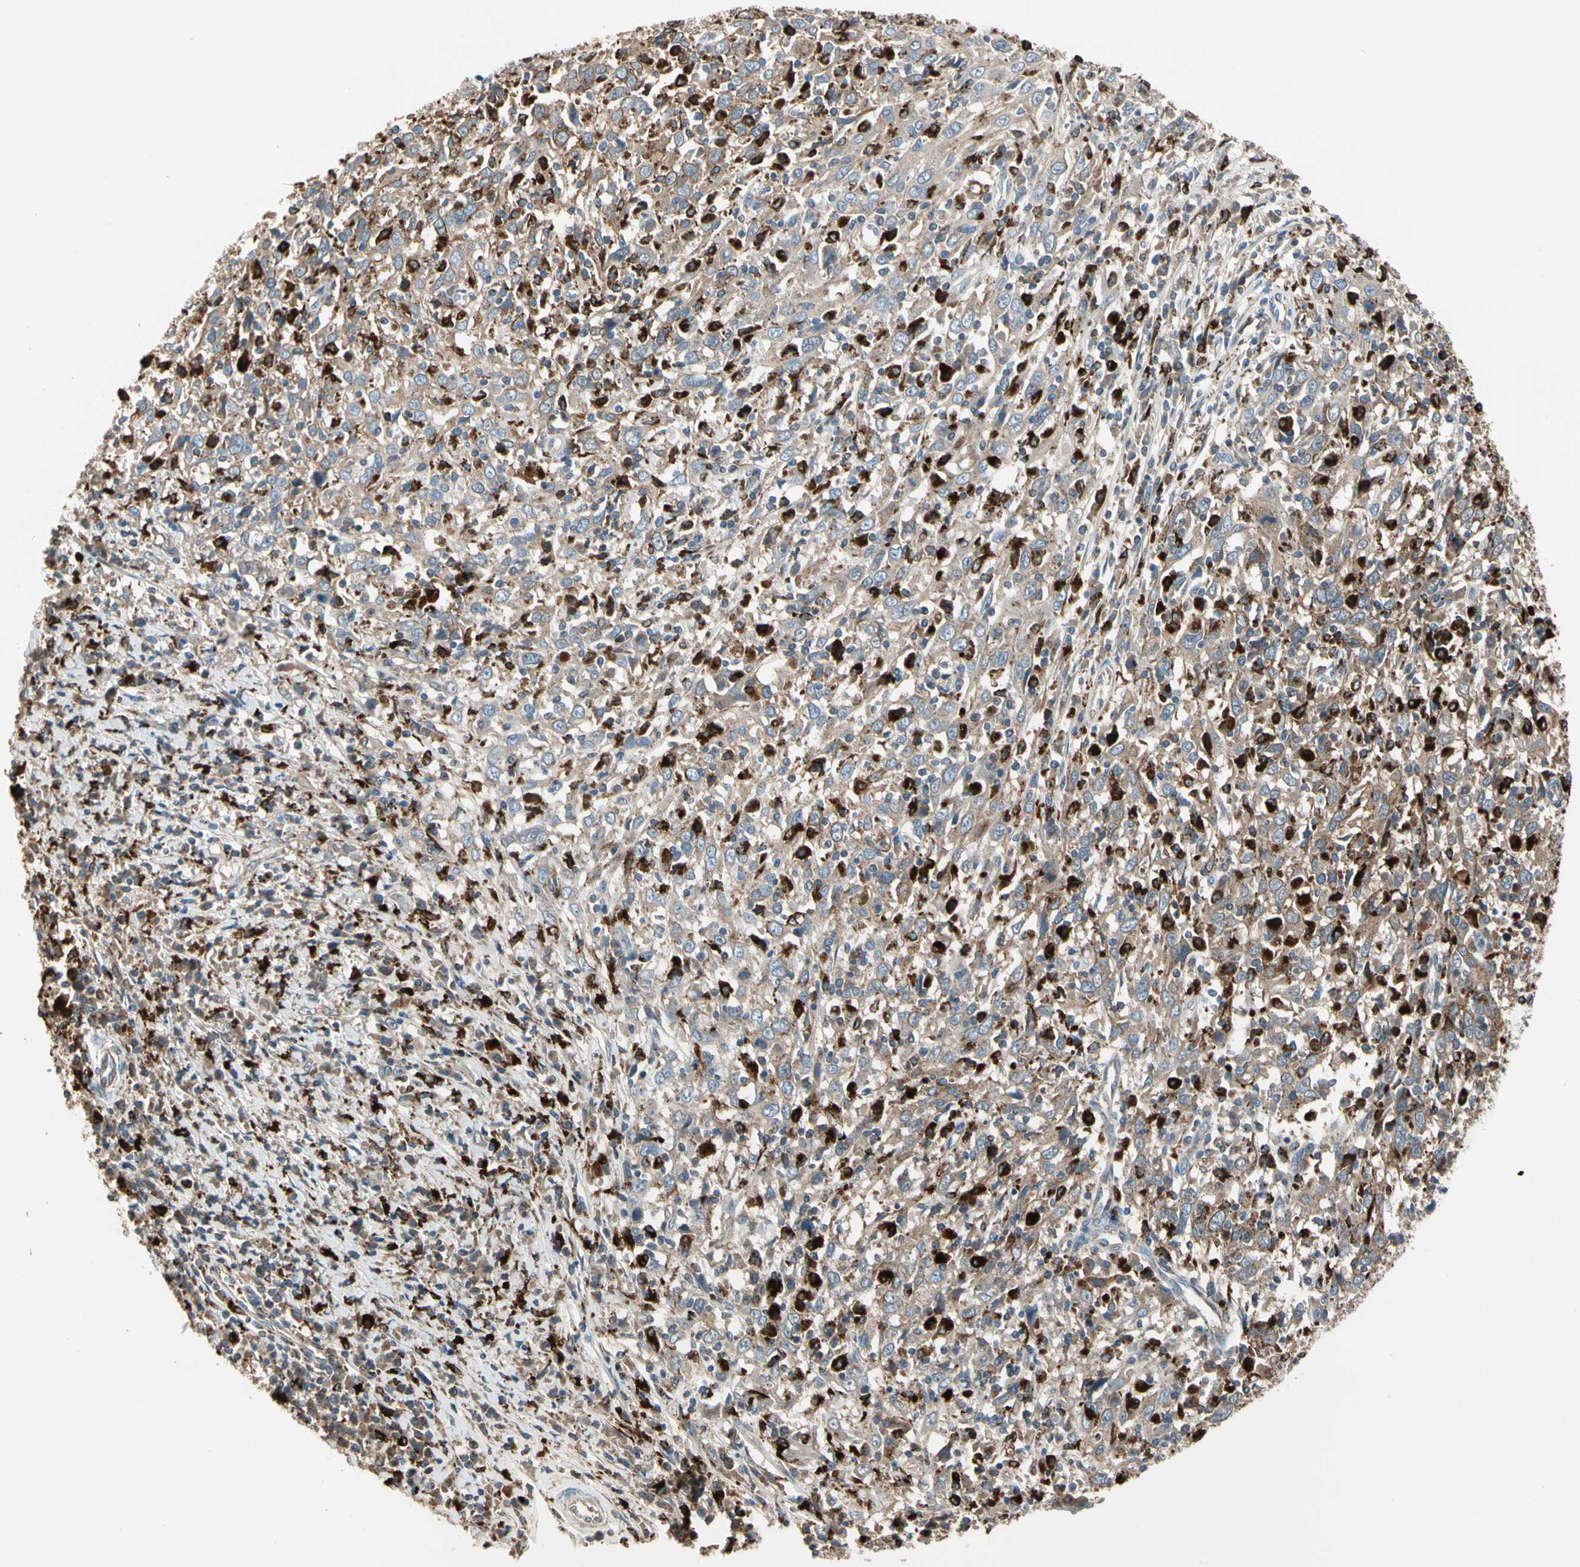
{"staining": {"intensity": "weak", "quantity": ">75%", "location": "cytoplasmic/membranous"}, "tissue": "cervical cancer", "cell_type": "Tumor cells", "image_type": "cancer", "snomed": [{"axis": "morphology", "description": "Squamous cell carcinoma, NOS"}, {"axis": "topography", "description": "Cervix"}], "caption": "Protein expression analysis of squamous cell carcinoma (cervical) exhibits weak cytoplasmic/membranous expression in about >75% of tumor cells.", "gene": "GM2A", "patient": {"sex": "female", "age": 46}}